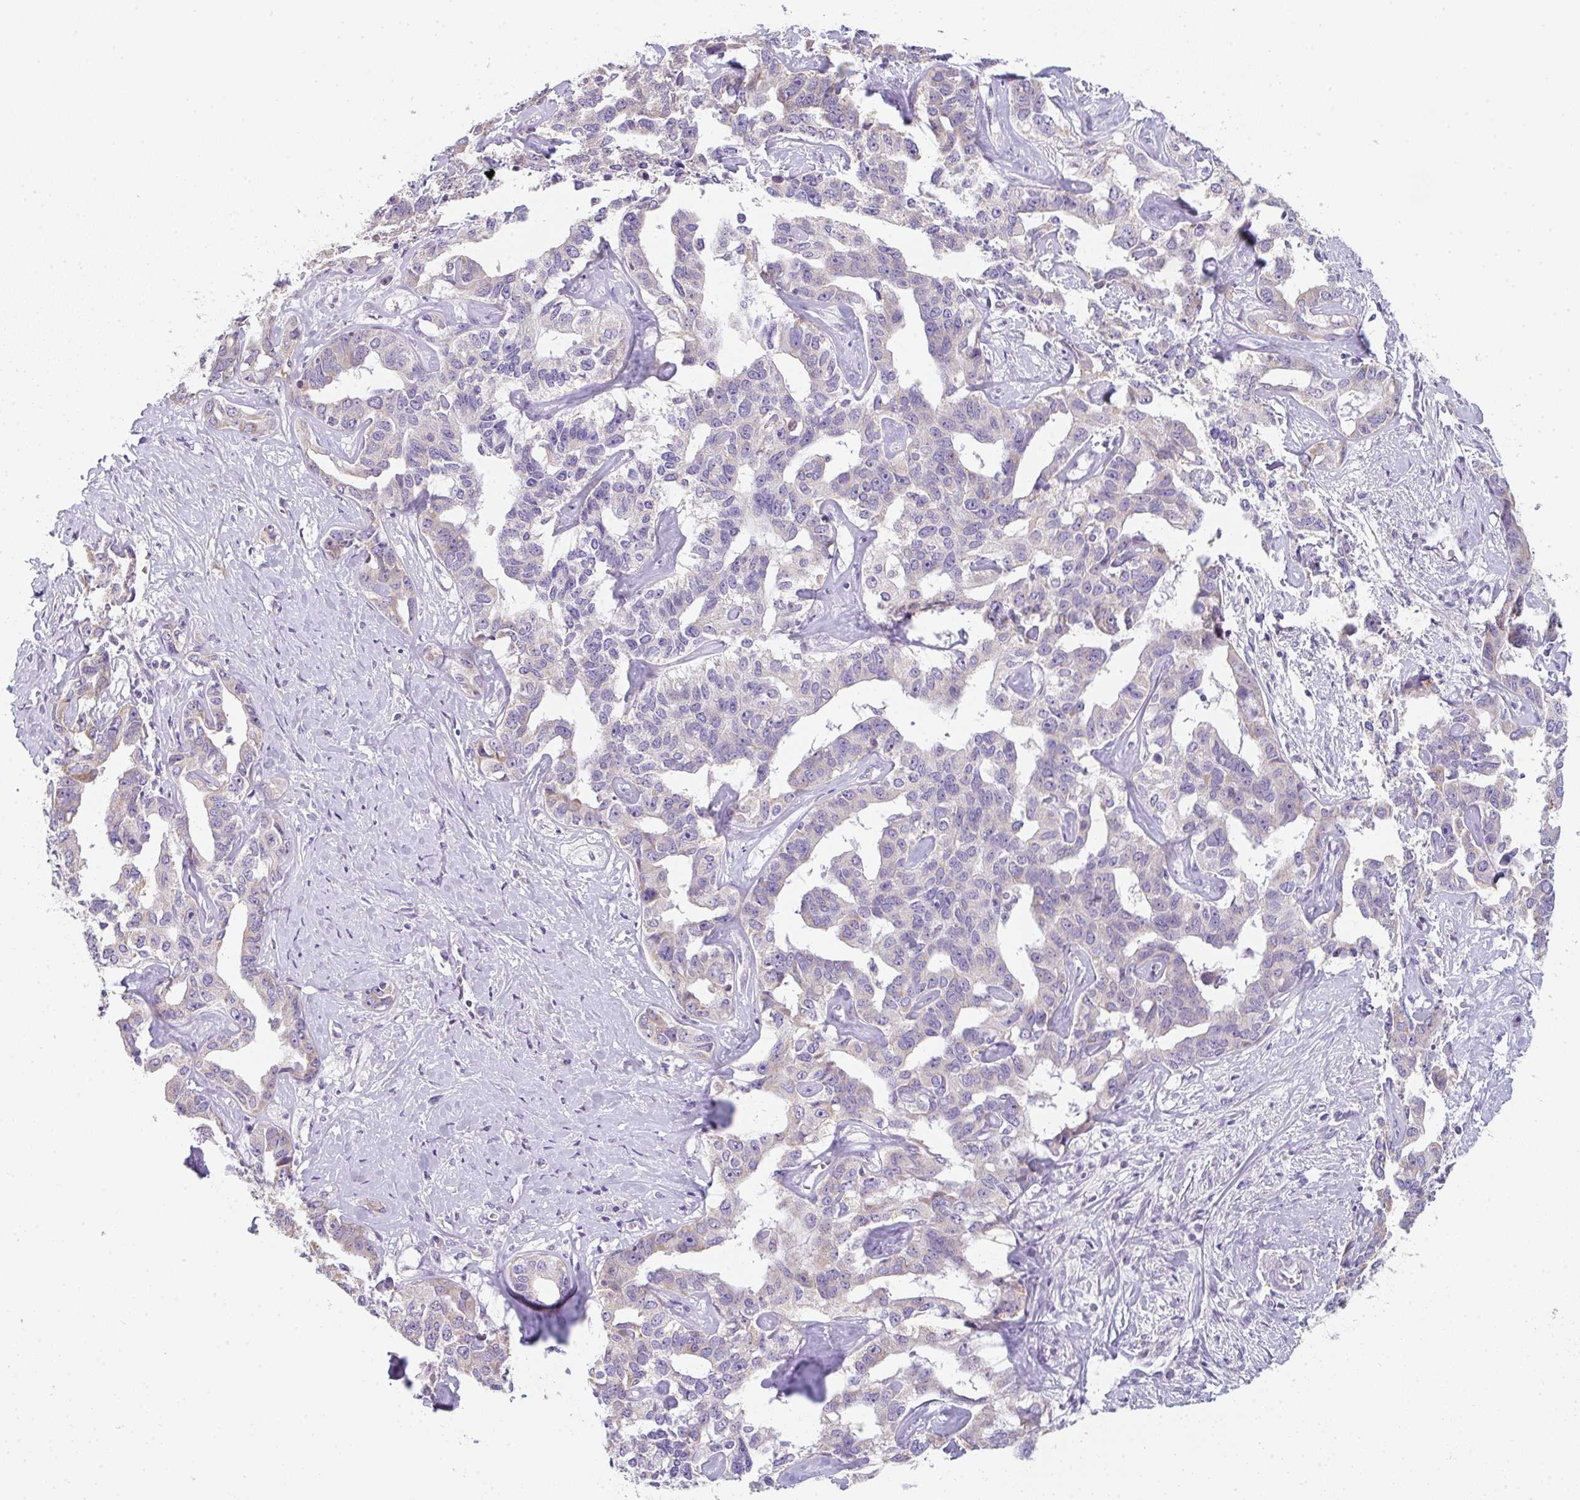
{"staining": {"intensity": "weak", "quantity": "<25%", "location": "cytoplasmic/membranous"}, "tissue": "liver cancer", "cell_type": "Tumor cells", "image_type": "cancer", "snomed": [{"axis": "morphology", "description": "Cholangiocarcinoma"}, {"axis": "topography", "description": "Liver"}], "caption": "High magnification brightfield microscopy of liver cholangiocarcinoma stained with DAB (3,3'-diaminobenzidine) (brown) and counterstained with hematoxylin (blue): tumor cells show no significant expression.", "gene": "CACNA1S", "patient": {"sex": "male", "age": 59}}